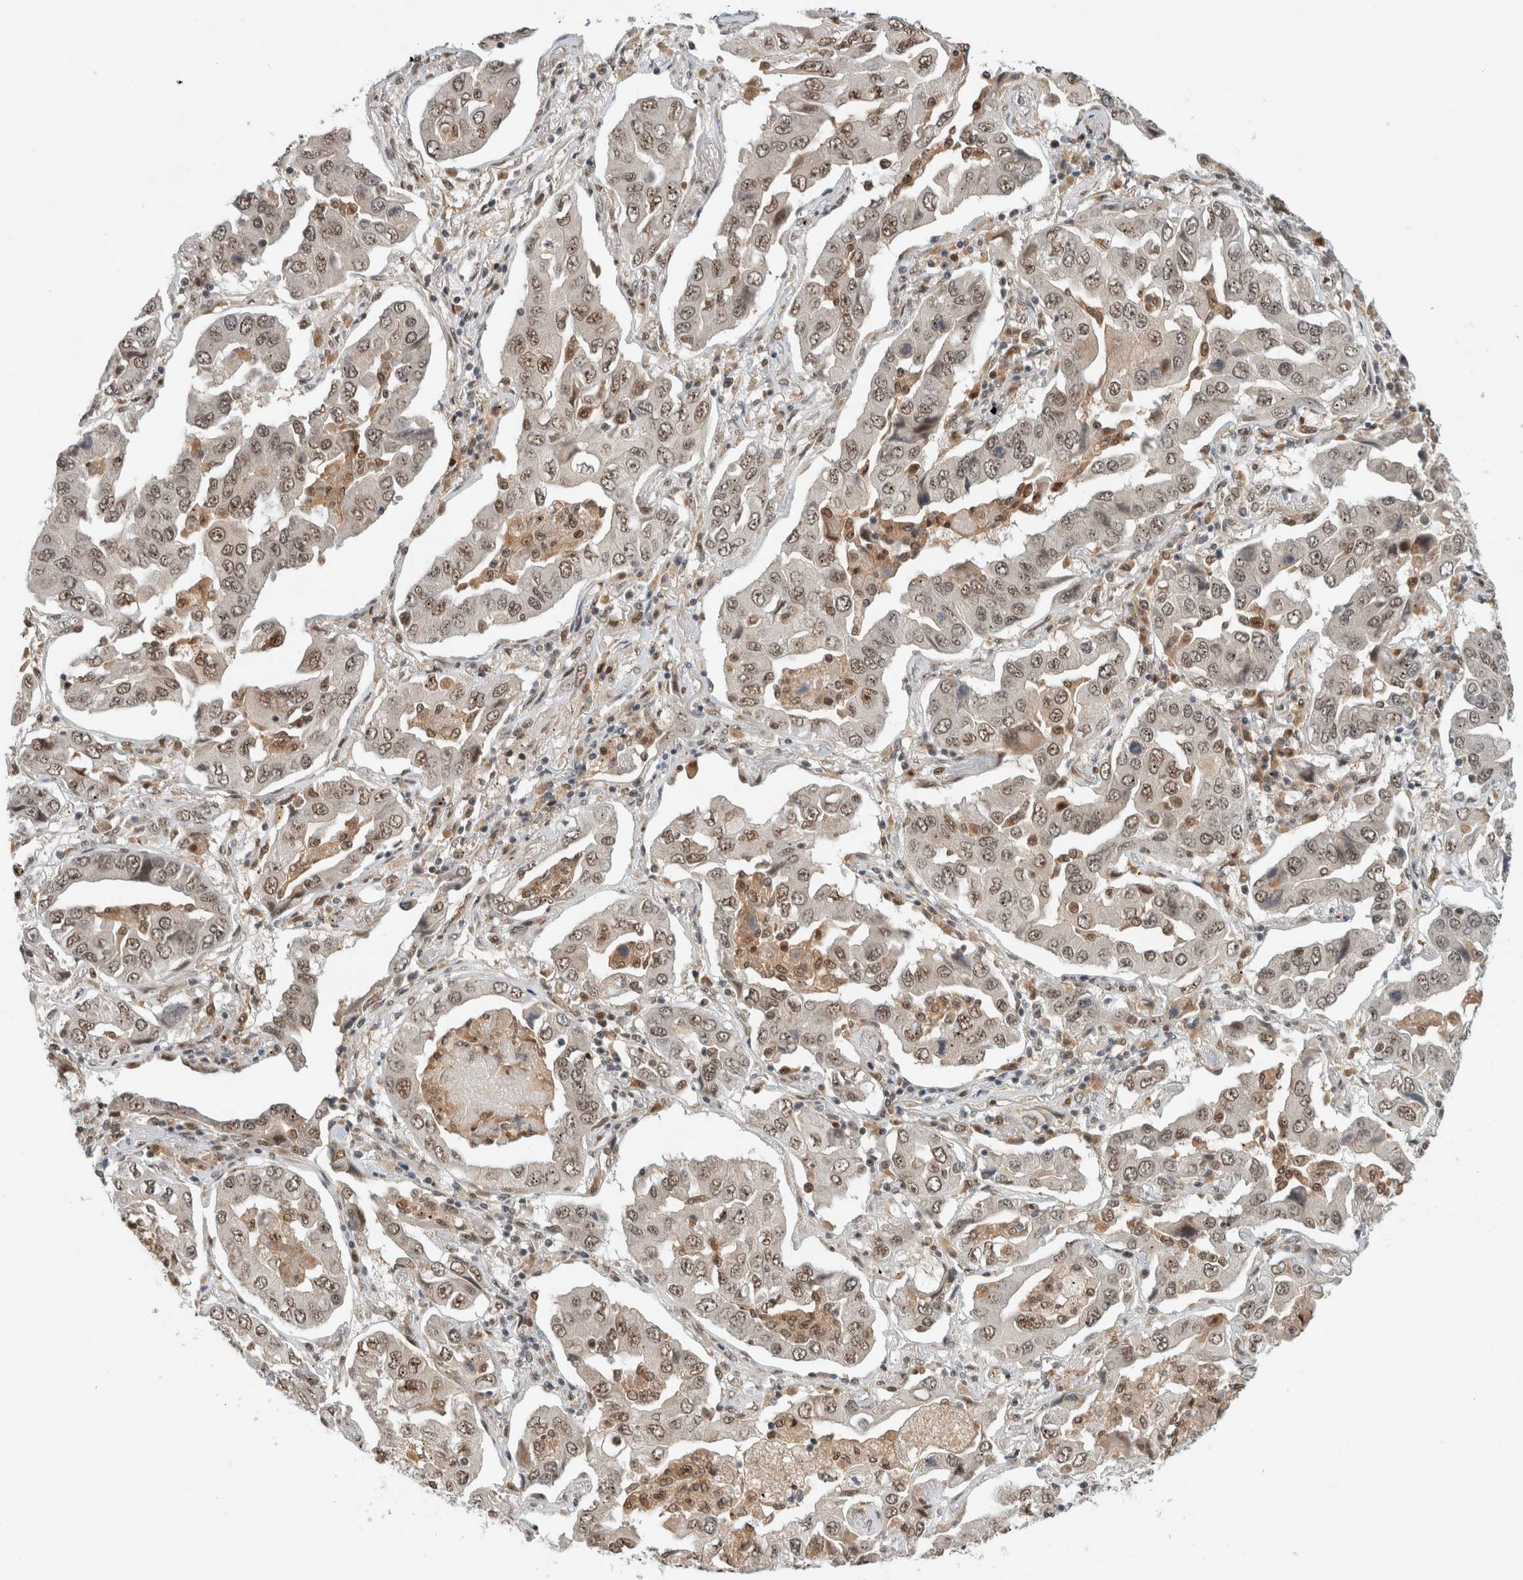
{"staining": {"intensity": "weak", "quantity": ">75%", "location": "nuclear"}, "tissue": "lung cancer", "cell_type": "Tumor cells", "image_type": "cancer", "snomed": [{"axis": "morphology", "description": "Adenocarcinoma, NOS"}, {"axis": "topography", "description": "Lung"}], "caption": "About >75% of tumor cells in human lung cancer reveal weak nuclear protein positivity as visualized by brown immunohistochemical staining.", "gene": "NCAPG2", "patient": {"sex": "female", "age": 65}}